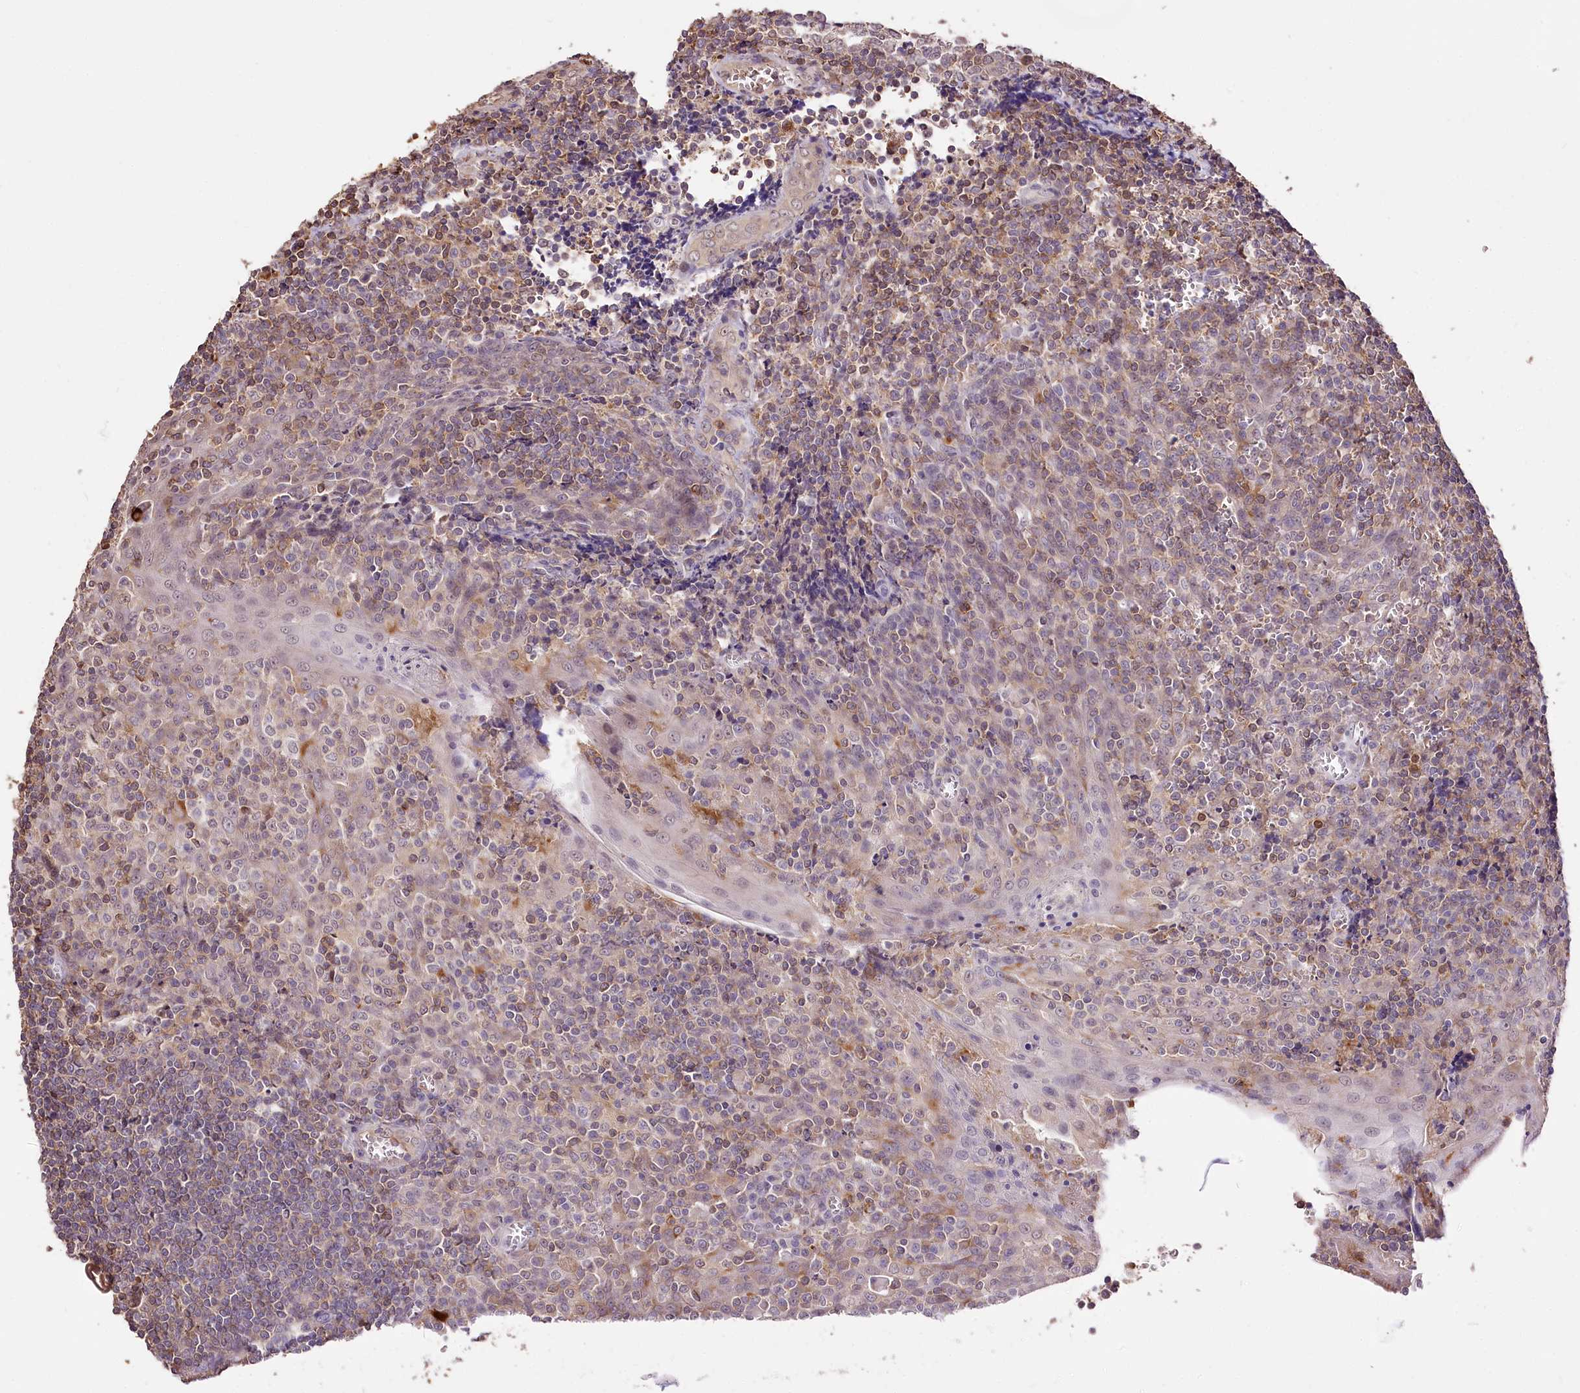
{"staining": {"intensity": "weak", "quantity": "25%-75%", "location": "nuclear"}, "tissue": "tonsil", "cell_type": "Germinal center cells", "image_type": "normal", "snomed": [{"axis": "morphology", "description": "Normal tissue, NOS"}, {"axis": "topography", "description": "Tonsil"}], "caption": "Protein staining of normal tonsil reveals weak nuclear expression in about 25%-75% of germinal center cells.", "gene": "SERGEF", "patient": {"sex": "male", "age": 27}}